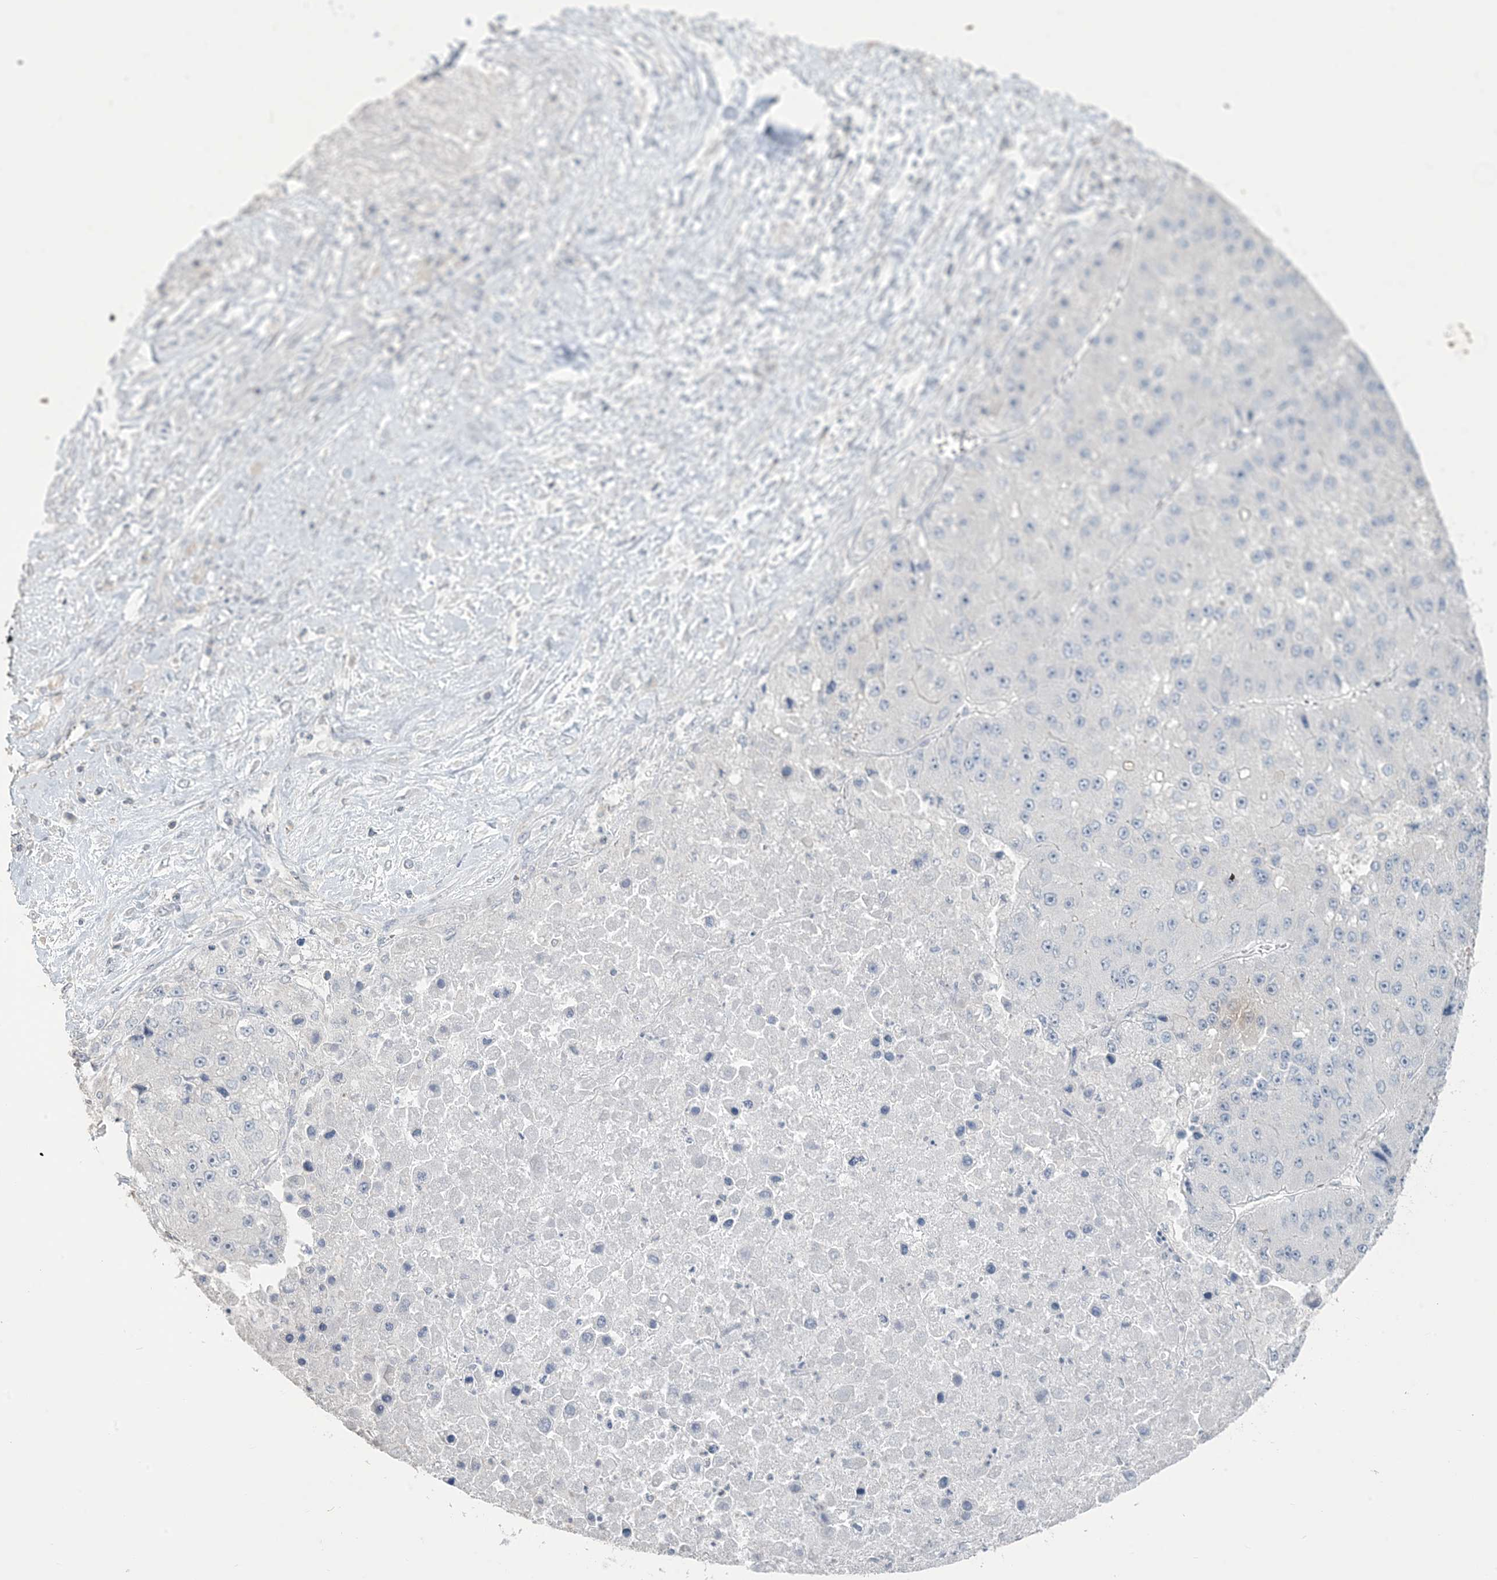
{"staining": {"intensity": "negative", "quantity": "none", "location": "none"}, "tissue": "liver cancer", "cell_type": "Tumor cells", "image_type": "cancer", "snomed": [{"axis": "morphology", "description": "Carcinoma, Hepatocellular, NOS"}, {"axis": "topography", "description": "Liver"}], "caption": "Protein analysis of hepatocellular carcinoma (liver) shows no significant staining in tumor cells.", "gene": "NPHS2", "patient": {"sex": "female", "age": 73}}